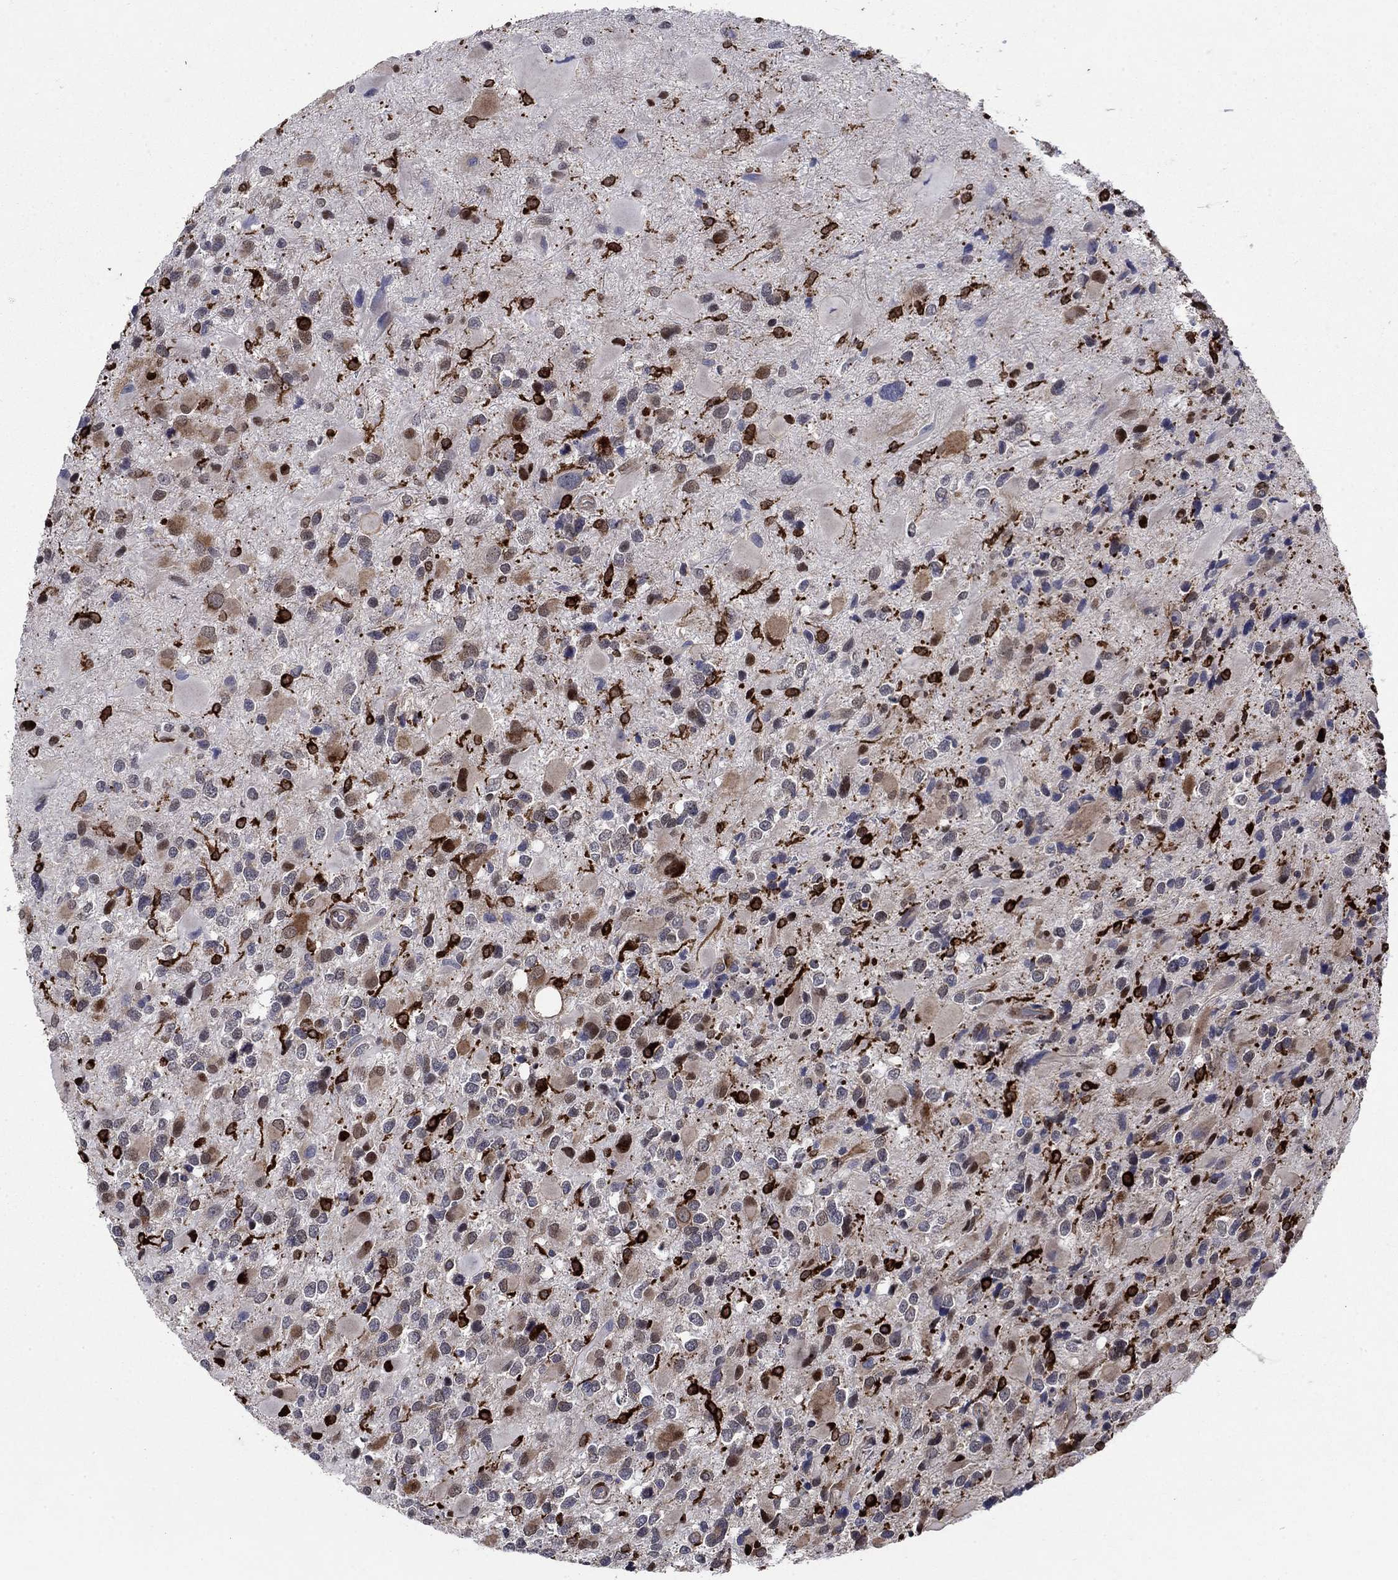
{"staining": {"intensity": "weak", "quantity": "<25%", "location": "cytoplasmic/membranous"}, "tissue": "glioma", "cell_type": "Tumor cells", "image_type": "cancer", "snomed": [{"axis": "morphology", "description": "Glioma, malignant, Low grade"}, {"axis": "topography", "description": "Brain"}], "caption": "The immunohistochemistry (IHC) photomicrograph has no significant expression in tumor cells of malignant glioma (low-grade) tissue. (DAB IHC with hematoxylin counter stain).", "gene": "DHRS7", "patient": {"sex": "female", "age": 32}}